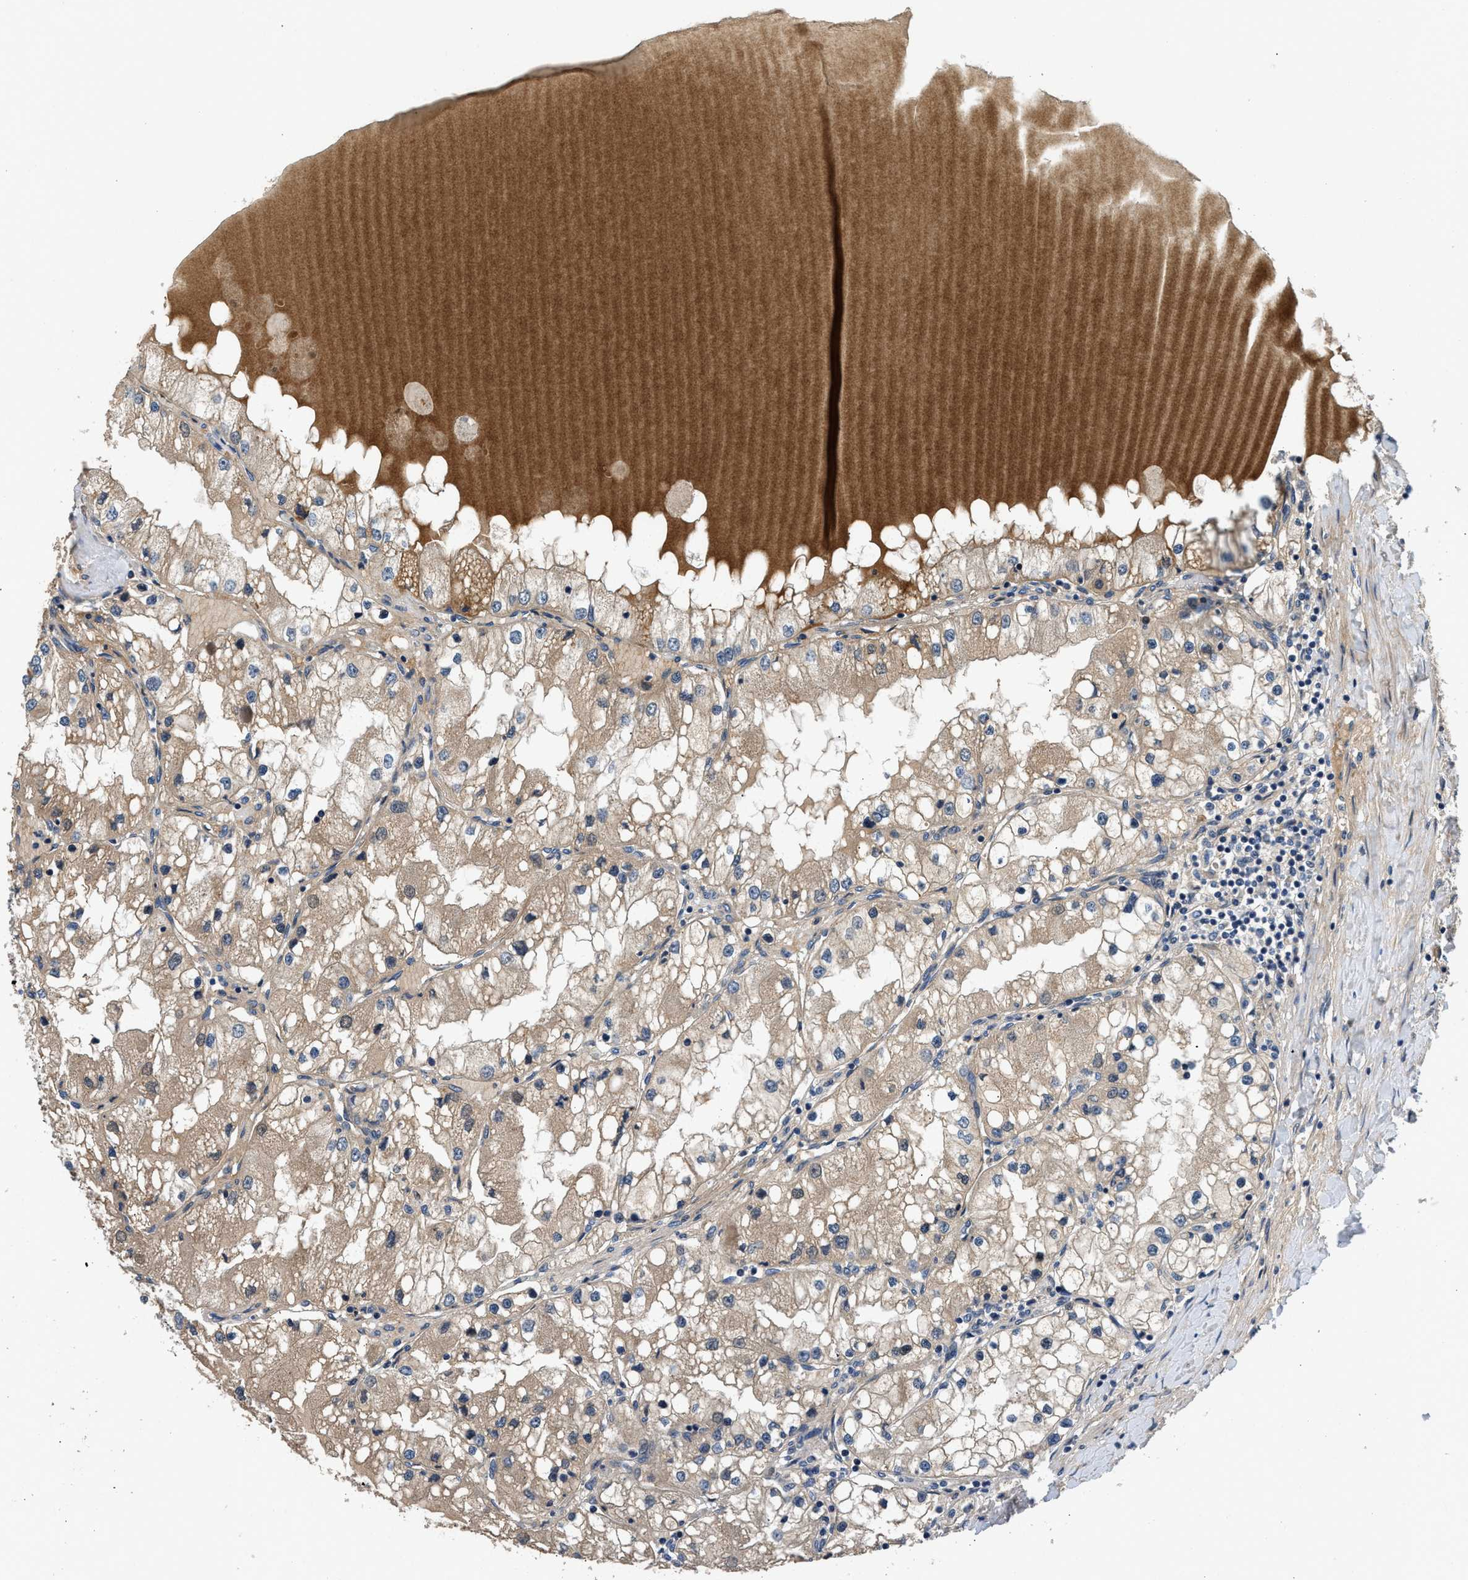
{"staining": {"intensity": "moderate", "quantity": ">75%", "location": "cytoplasmic/membranous"}, "tissue": "renal cancer", "cell_type": "Tumor cells", "image_type": "cancer", "snomed": [{"axis": "morphology", "description": "Adenocarcinoma, NOS"}, {"axis": "topography", "description": "Kidney"}], "caption": "This is a histology image of immunohistochemistry staining of renal cancer (adenocarcinoma), which shows moderate positivity in the cytoplasmic/membranous of tumor cells.", "gene": "IL3RA", "patient": {"sex": "male", "age": 68}}